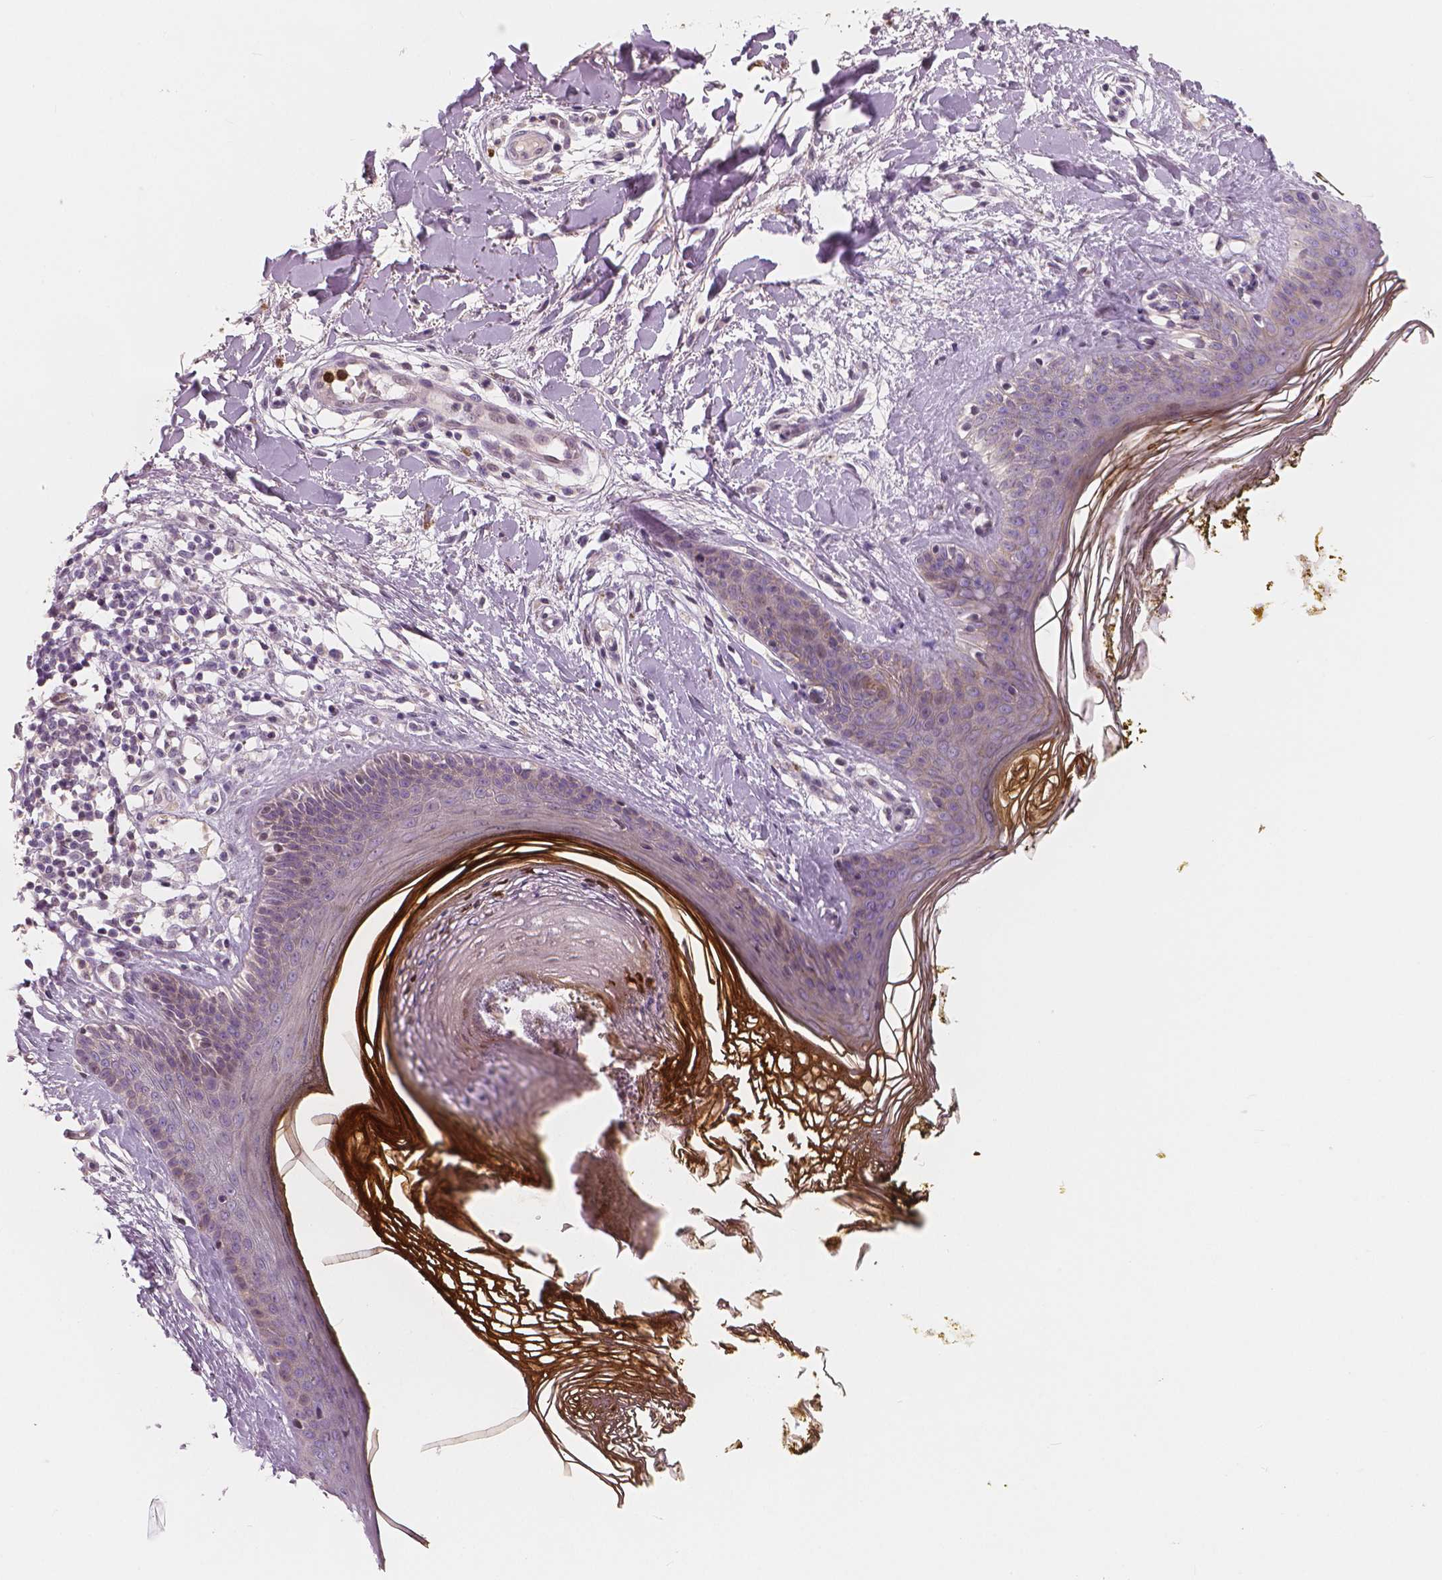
{"staining": {"intensity": "negative", "quantity": "none", "location": "none"}, "tissue": "skin", "cell_type": "Fibroblasts", "image_type": "normal", "snomed": [{"axis": "morphology", "description": "Normal tissue, NOS"}, {"axis": "topography", "description": "Skin"}], "caption": "High magnification brightfield microscopy of normal skin stained with DAB (brown) and counterstained with hematoxylin (blue): fibroblasts show no significant expression. (Stains: DAB (3,3'-diaminobenzidine) IHC with hematoxylin counter stain, Microscopy: brightfield microscopy at high magnification).", "gene": "RNASE7", "patient": {"sex": "female", "age": 34}}